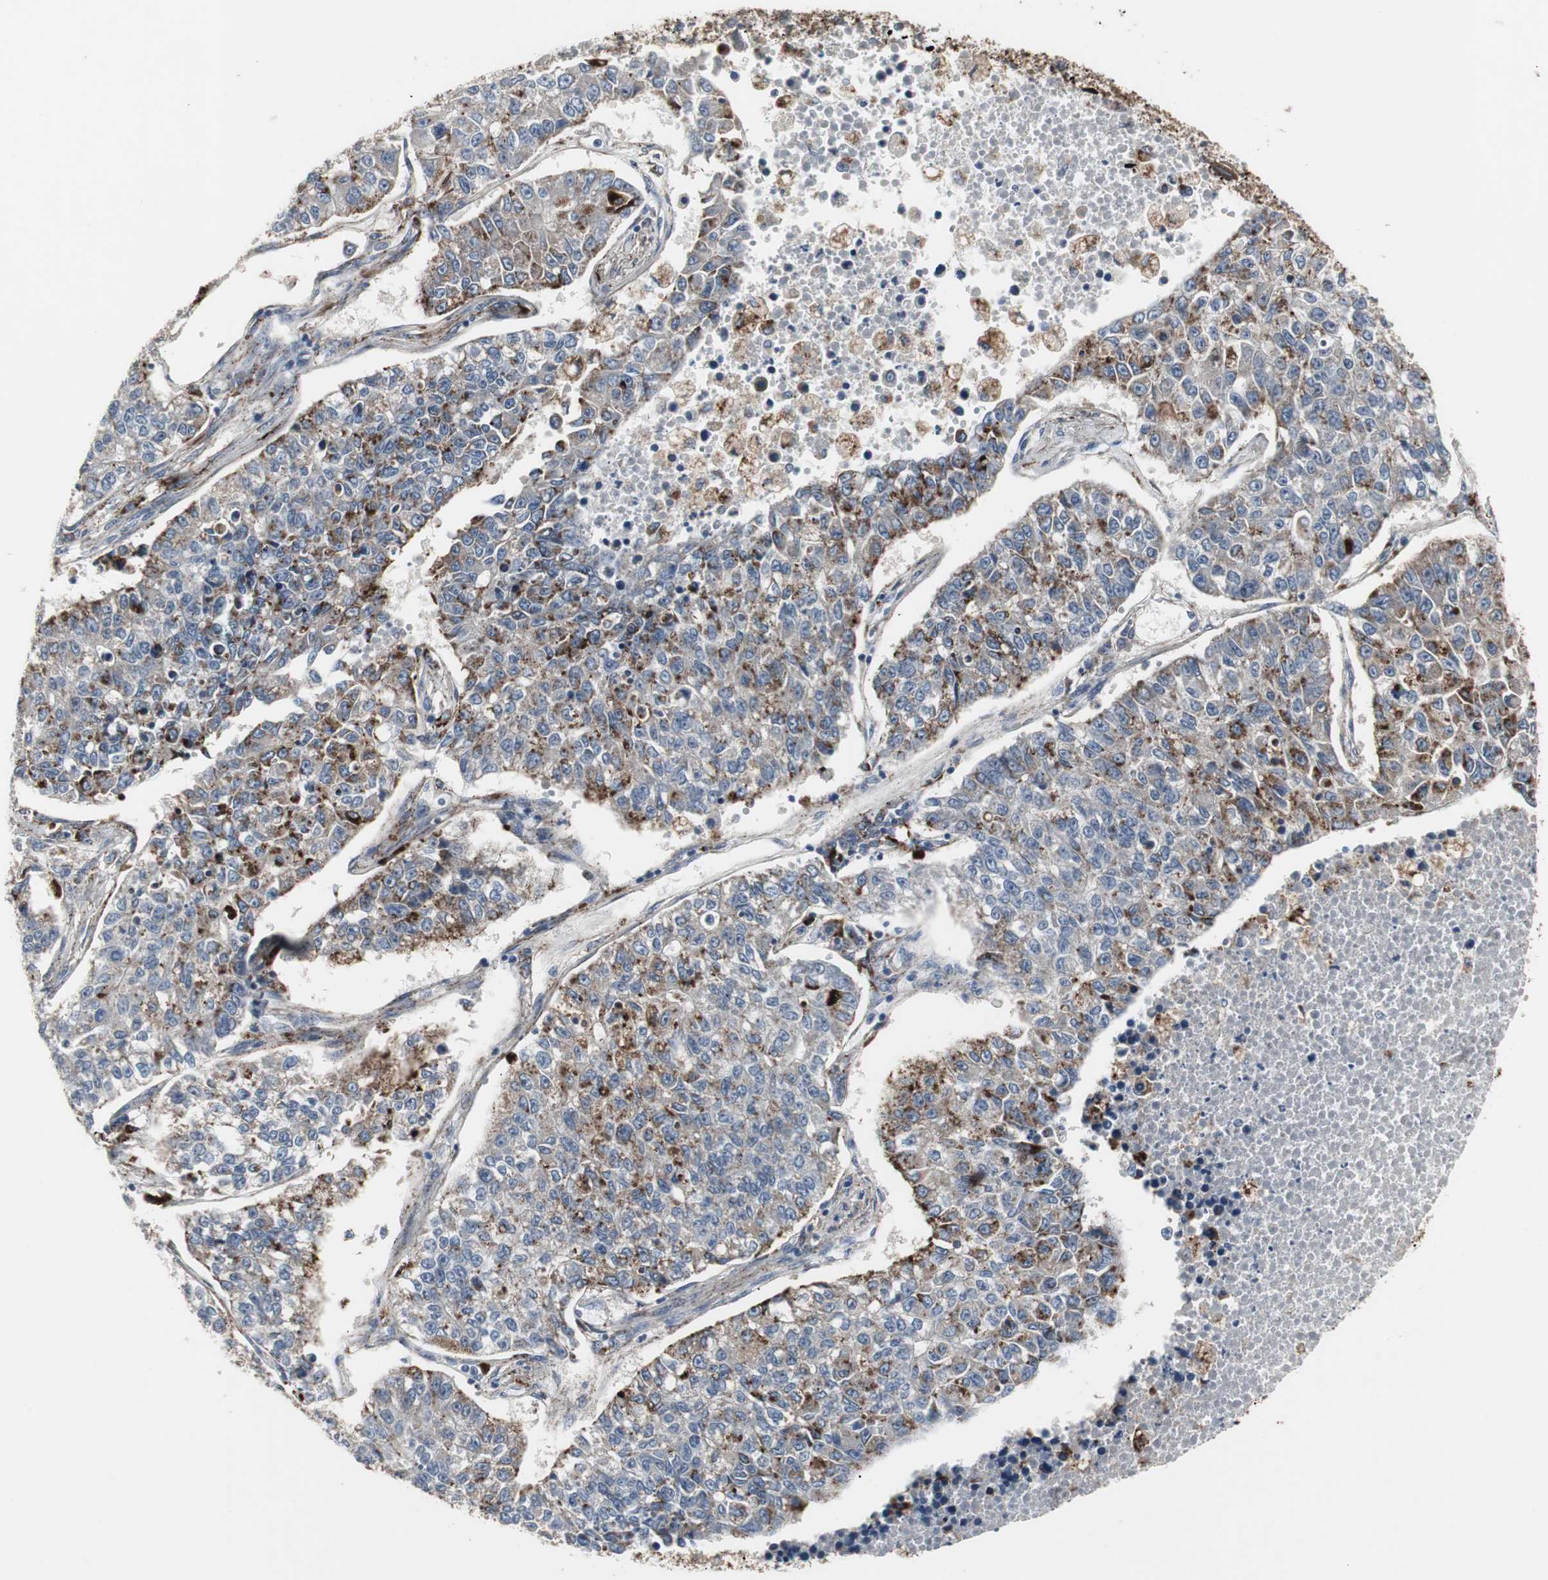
{"staining": {"intensity": "strong", "quantity": ">75%", "location": "cytoplasmic/membranous"}, "tissue": "lung cancer", "cell_type": "Tumor cells", "image_type": "cancer", "snomed": [{"axis": "morphology", "description": "Adenocarcinoma, NOS"}, {"axis": "topography", "description": "Lung"}], "caption": "This is an image of immunohistochemistry staining of adenocarcinoma (lung), which shows strong positivity in the cytoplasmic/membranous of tumor cells.", "gene": "GBA1", "patient": {"sex": "male", "age": 49}}